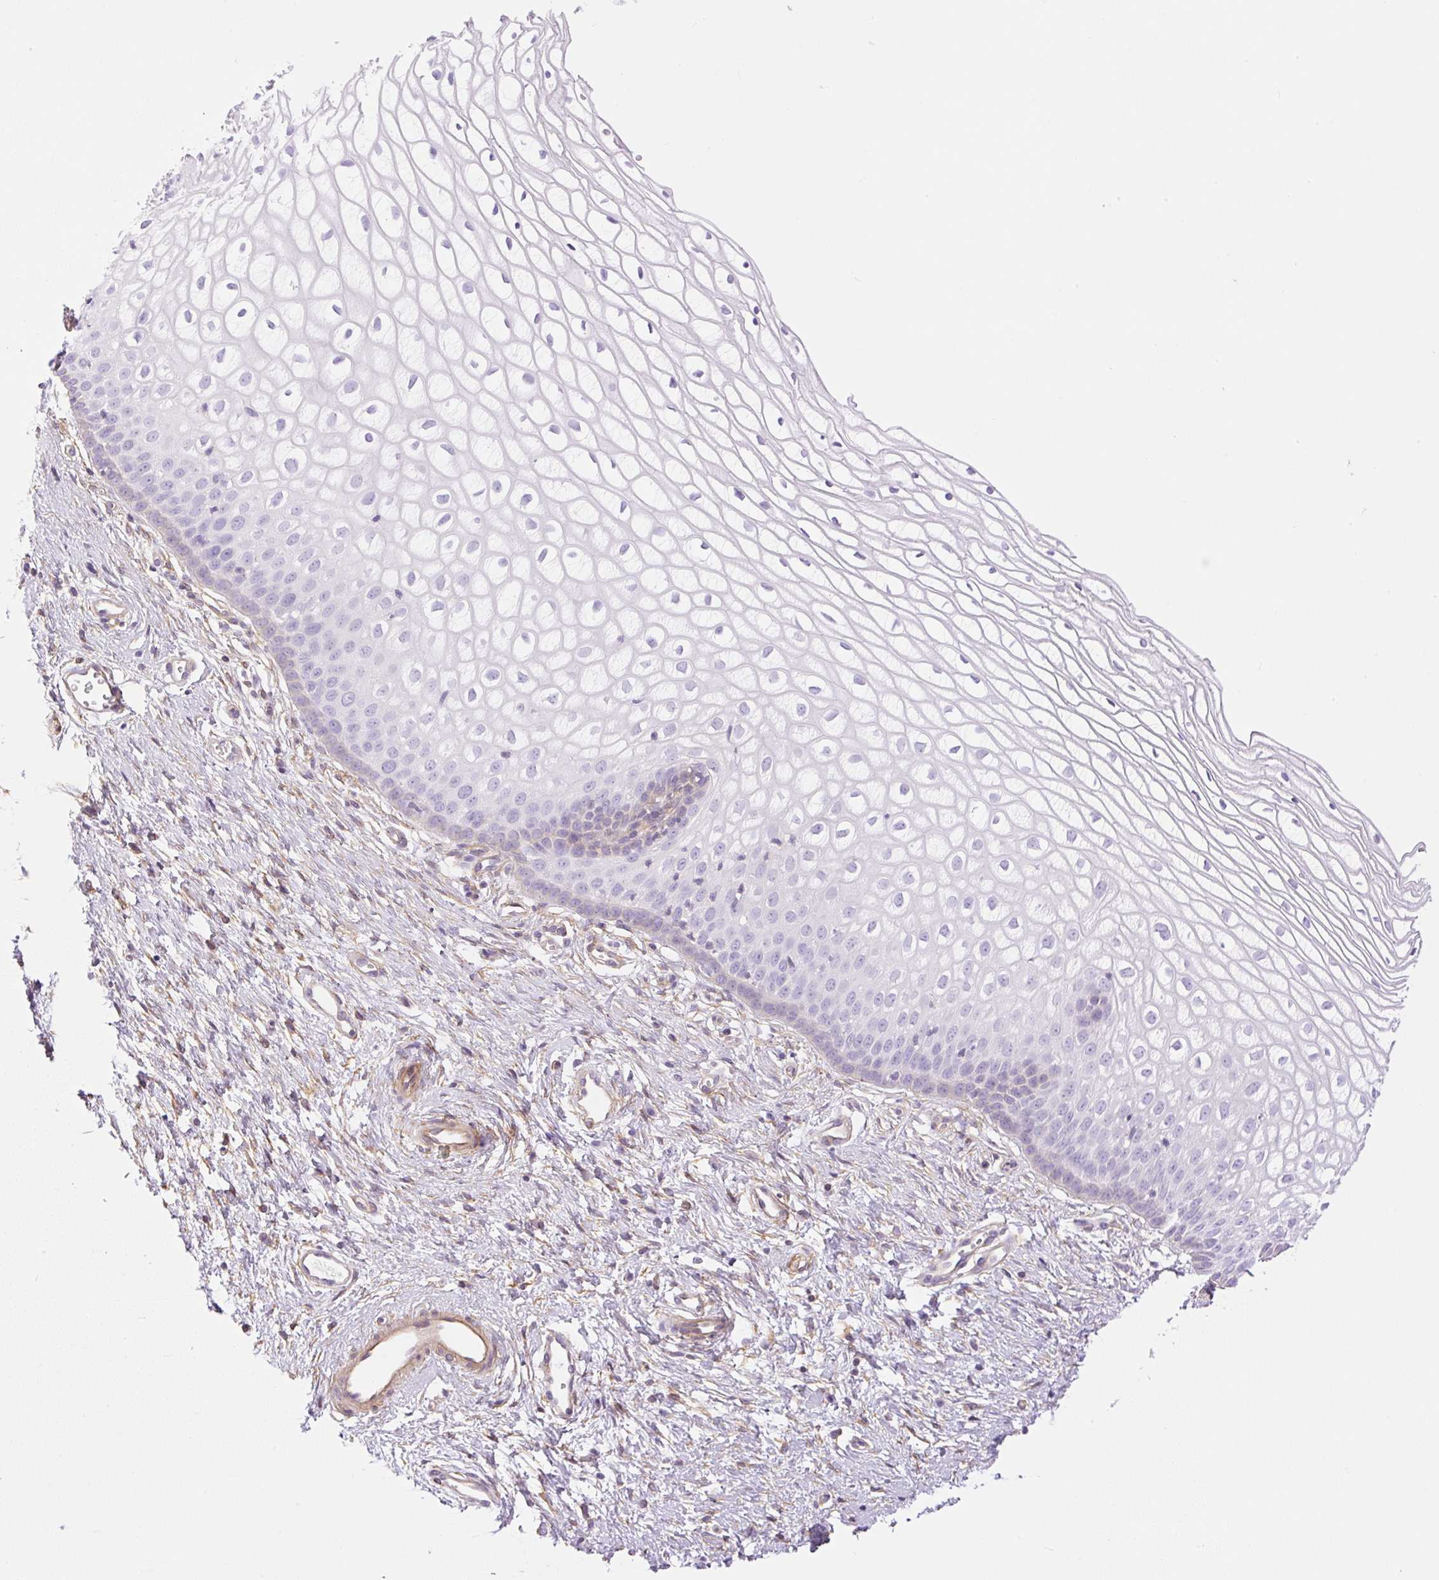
{"staining": {"intensity": "negative", "quantity": "none", "location": "none"}, "tissue": "cervix", "cell_type": "Glandular cells", "image_type": "normal", "snomed": [{"axis": "morphology", "description": "Normal tissue, NOS"}, {"axis": "topography", "description": "Cervix"}], "caption": "IHC of benign cervix shows no expression in glandular cells. Nuclei are stained in blue.", "gene": "EHD1", "patient": {"sex": "female", "age": 36}}